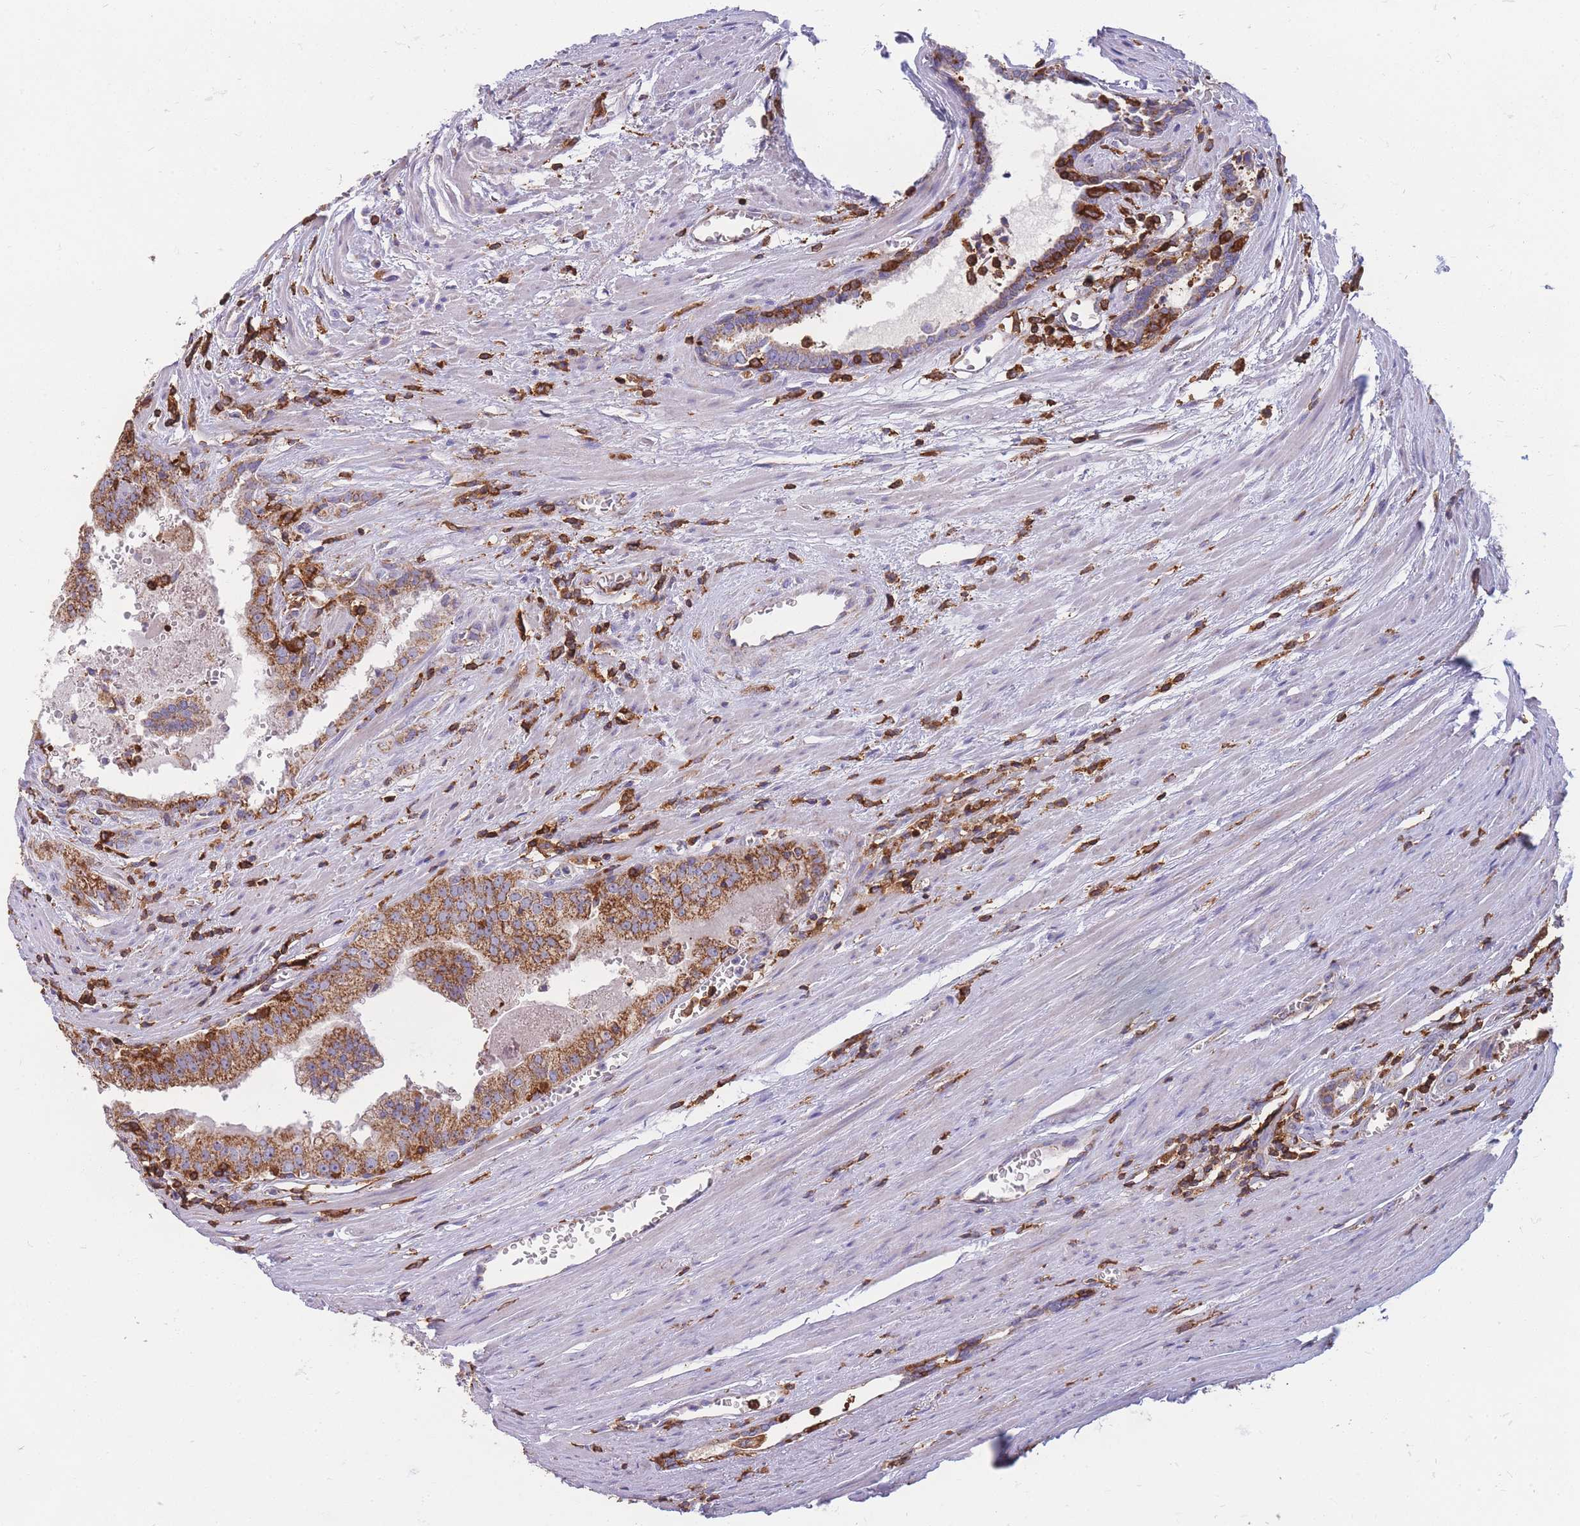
{"staining": {"intensity": "moderate", "quantity": ">75%", "location": "cytoplasmic/membranous"}, "tissue": "prostate cancer", "cell_type": "Tumor cells", "image_type": "cancer", "snomed": [{"axis": "morphology", "description": "Adenocarcinoma, High grade"}, {"axis": "topography", "description": "Prostate"}], "caption": "Protein expression analysis of high-grade adenocarcinoma (prostate) exhibits moderate cytoplasmic/membranous expression in about >75% of tumor cells.", "gene": "MRPL54", "patient": {"sex": "male", "age": 68}}